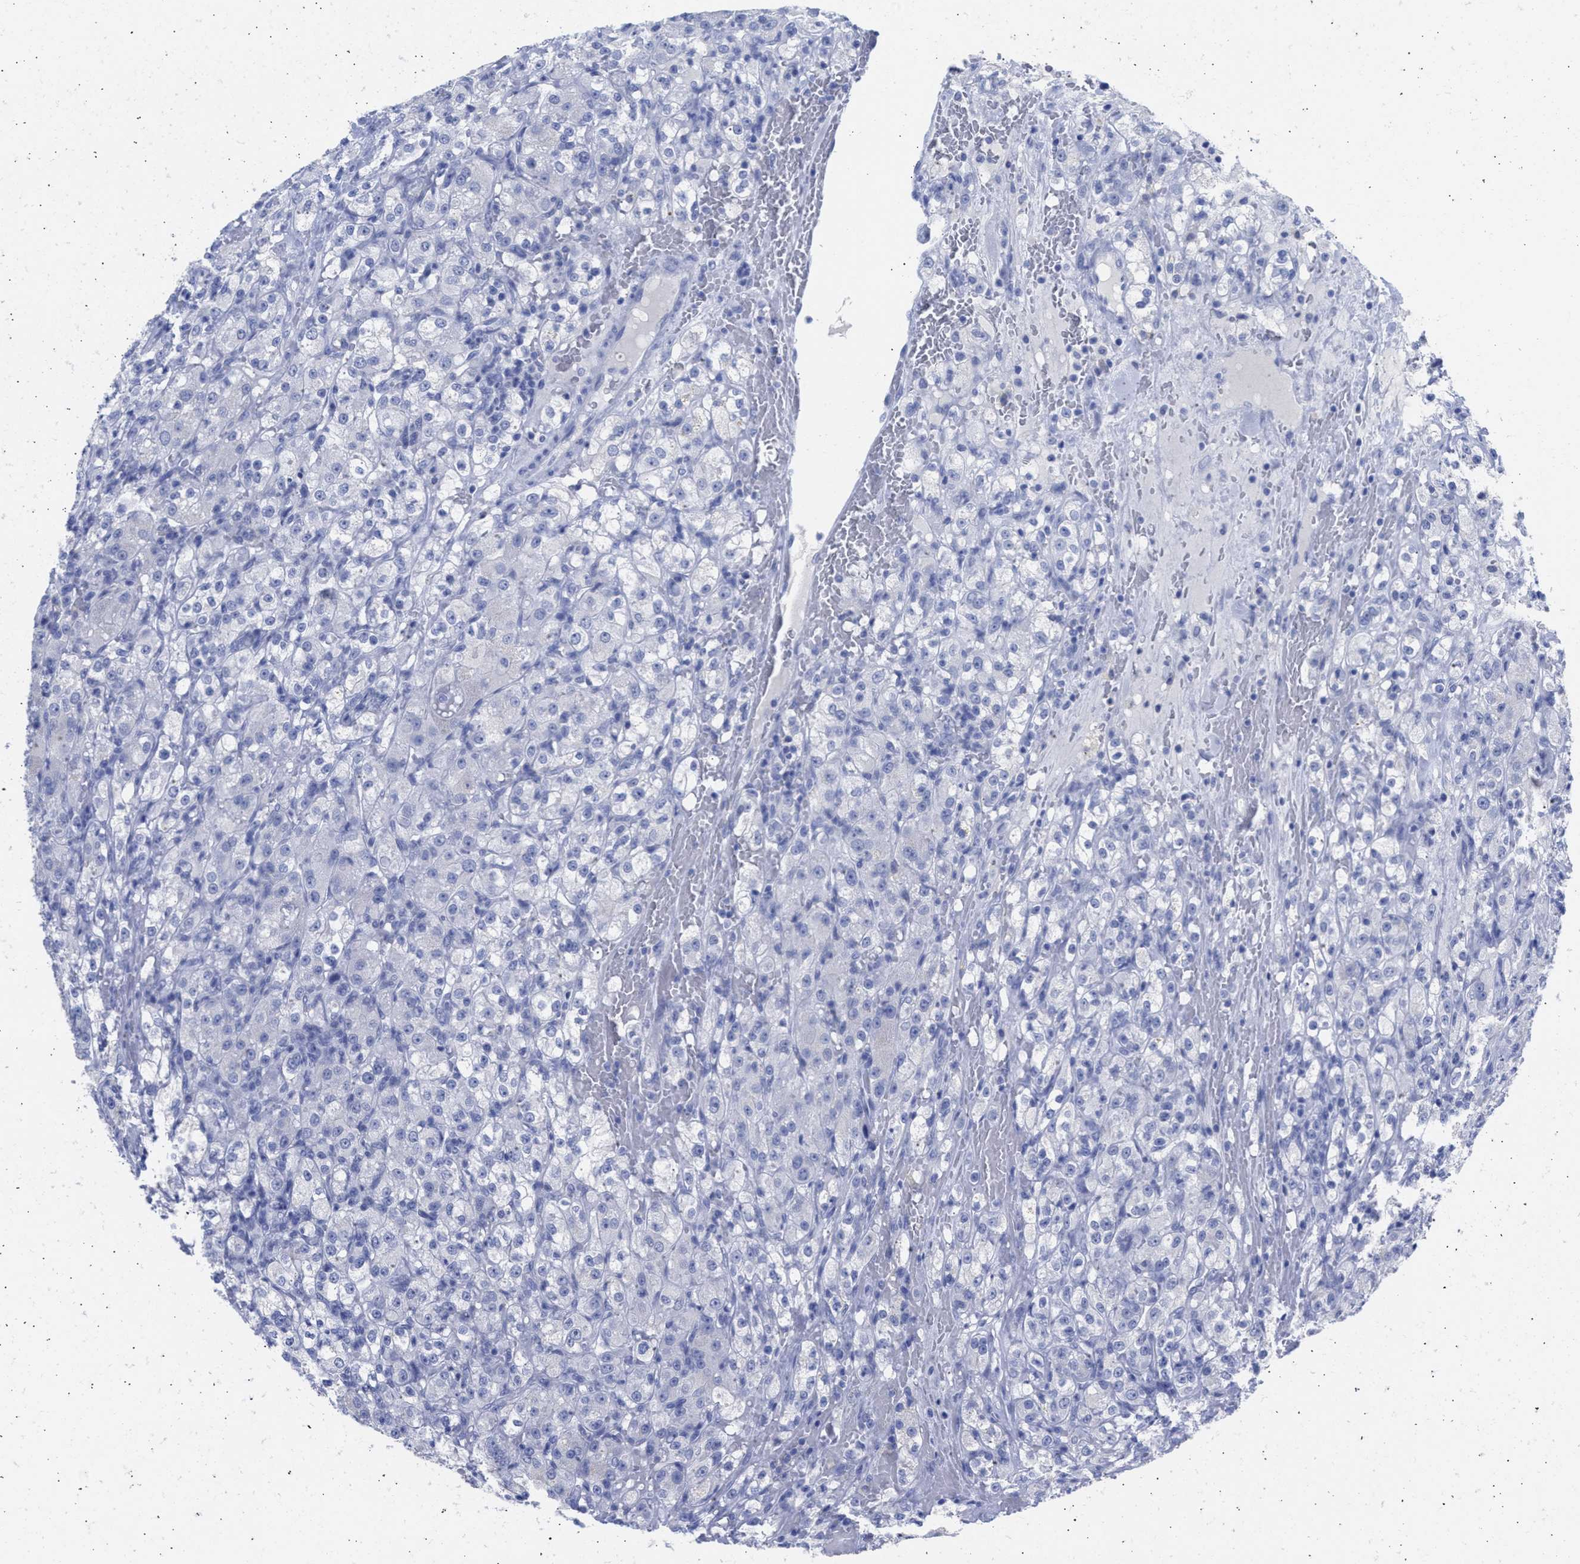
{"staining": {"intensity": "negative", "quantity": "none", "location": "none"}, "tissue": "renal cancer", "cell_type": "Tumor cells", "image_type": "cancer", "snomed": [{"axis": "morphology", "description": "Normal tissue, NOS"}, {"axis": "morphology", "description": "Adenocarcinoma, NOS"}, {"axis": "topography", "description": "Kidney"}], "caption": "DAB (3,3'-diaminobenzidine) immunohistochemical staining of renal cancer (adenocarcinoma) exhibits no significant positivity in tumor cells.", "gene": "NCAM1", "patient": {"sex": "male", "age": 61}}